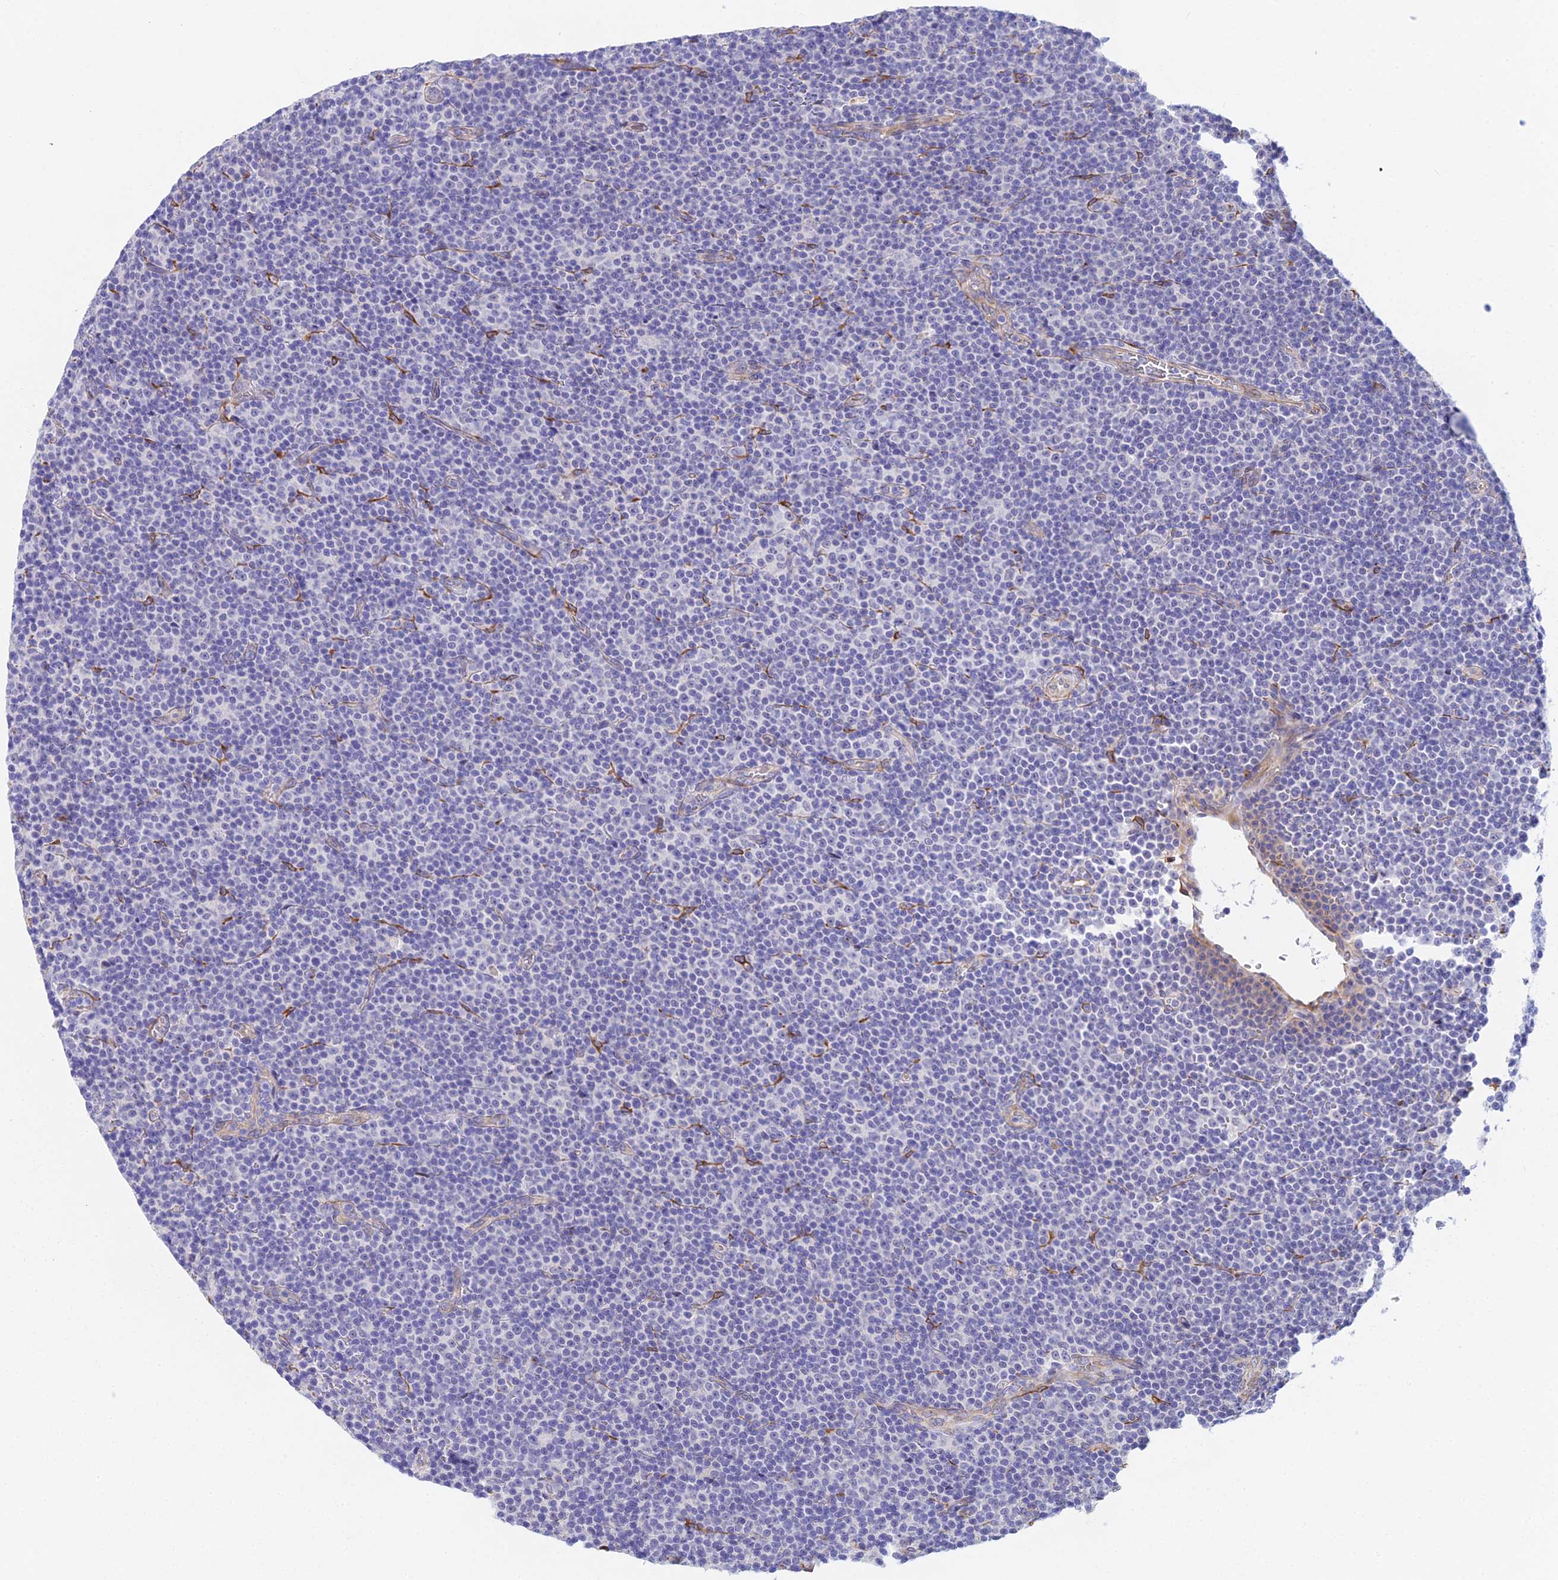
{"staining": {"intensity": "negative", "quantity": "none", "location": "none"}, "tissue": "lymphoma", "cell_type": "Tumor cells", "image_type": "cancer", "snomed": [{"axis": "morphology", "description": "Malignant lymphoma, non-Hodgkin's type, Low grade"}, {"axis": "topography", "description": "Lymph node"}], "caption": "Lymphoma was stained to show a protein in brown. There is no significant positivity in tumor cells. The staining was performed using DAB to visualize the protein expression in brown, while the nuclei were stained in blue with hematoxylin (Magnification: 20x).", "gene": "MXRA7", "patient": {"sex": "female", "age": 67}}